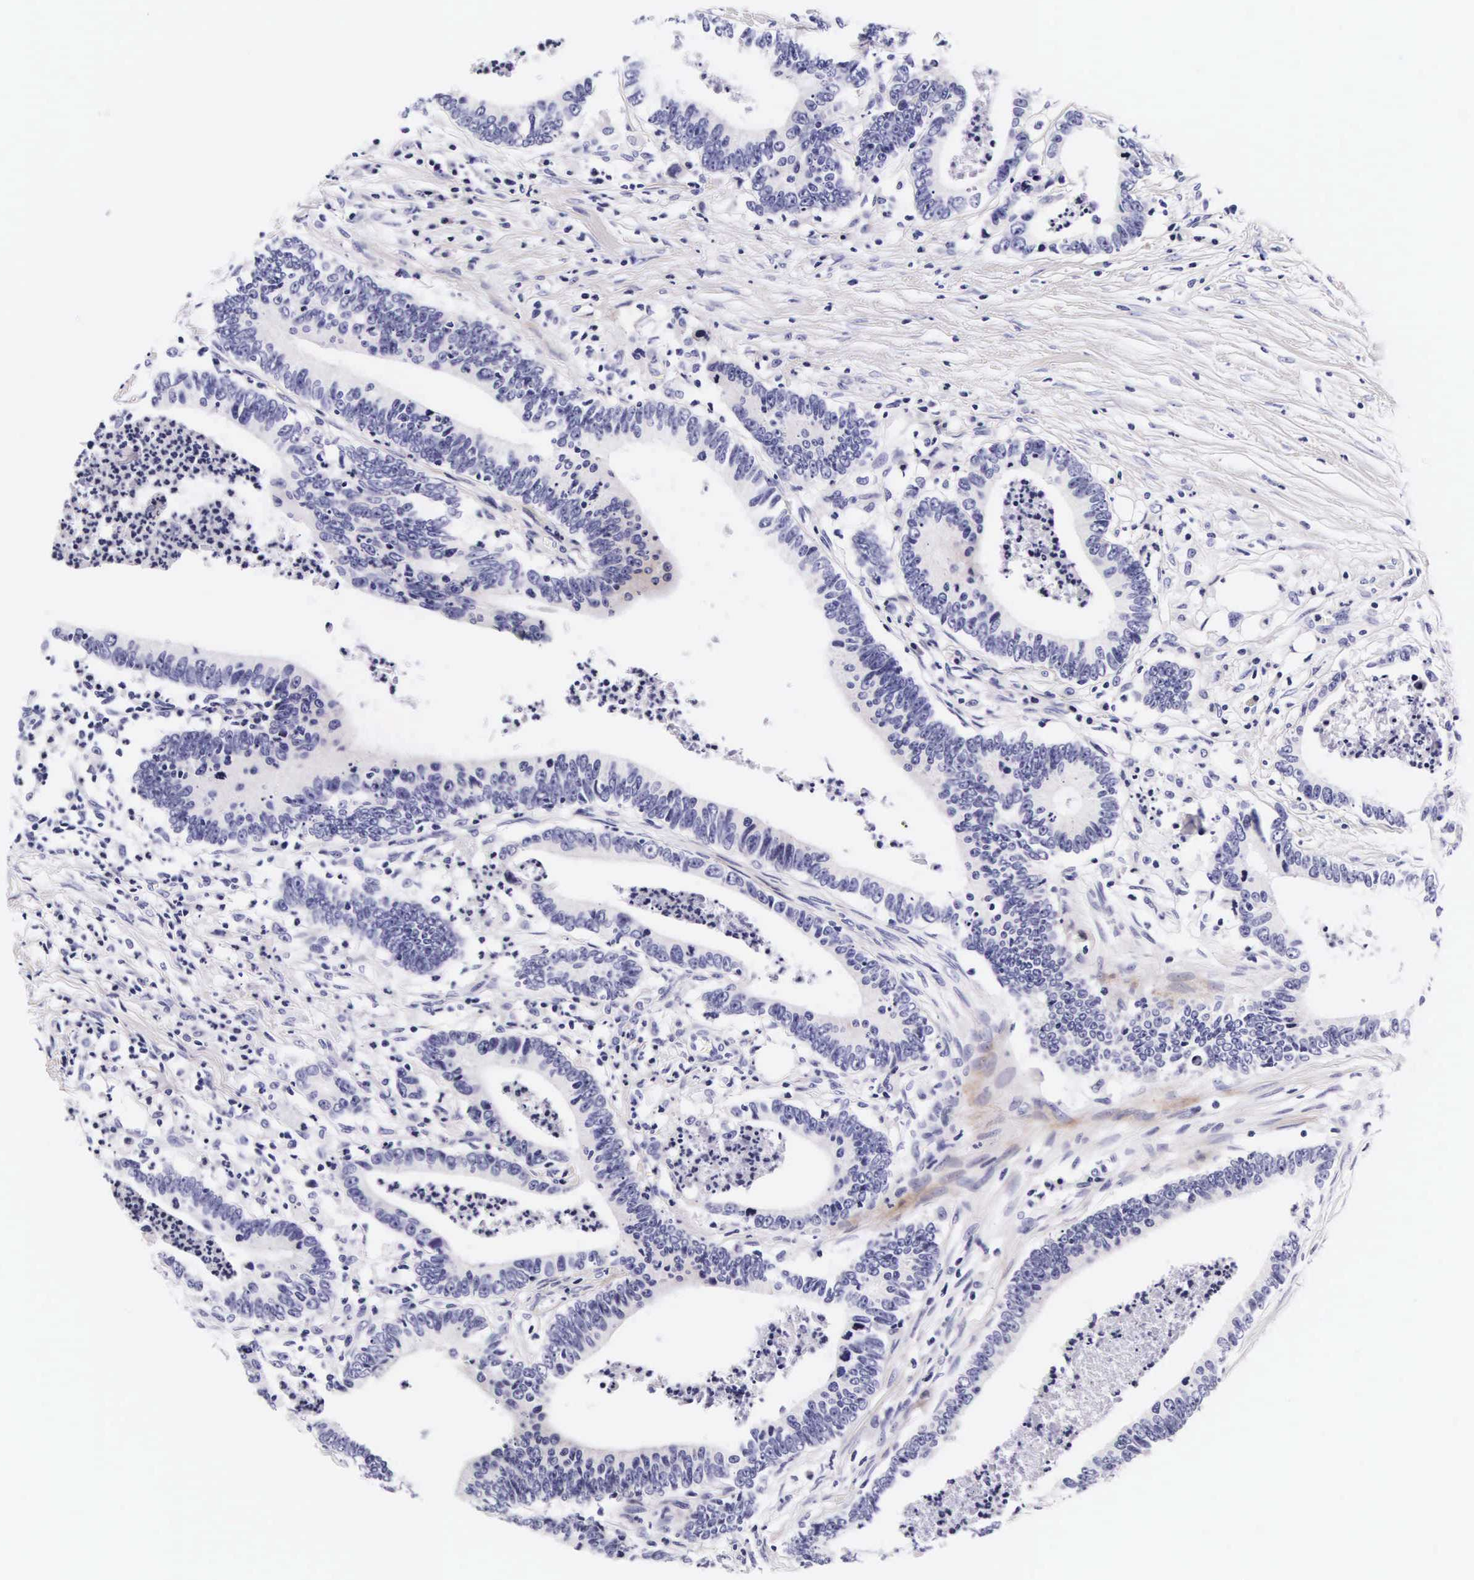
{"staining": {"intensity": "negative", "quantity": "none", "location": "none"}, "tissue": "colorectal cancer", "cell_type": "Tumor cells", "image_type": "cancer", "snomed": [{"axis": "morphology", "description": "Adenocarcinoma, NOS"}, {"axis": "topography", "description": "Colon"}], "caption": "A histopathology image of colorectal cancer stained for a protein reveals no brown staining in tumor cells.", "gene": "UPRT", "patient": {"sex": "male", "age": 55}}